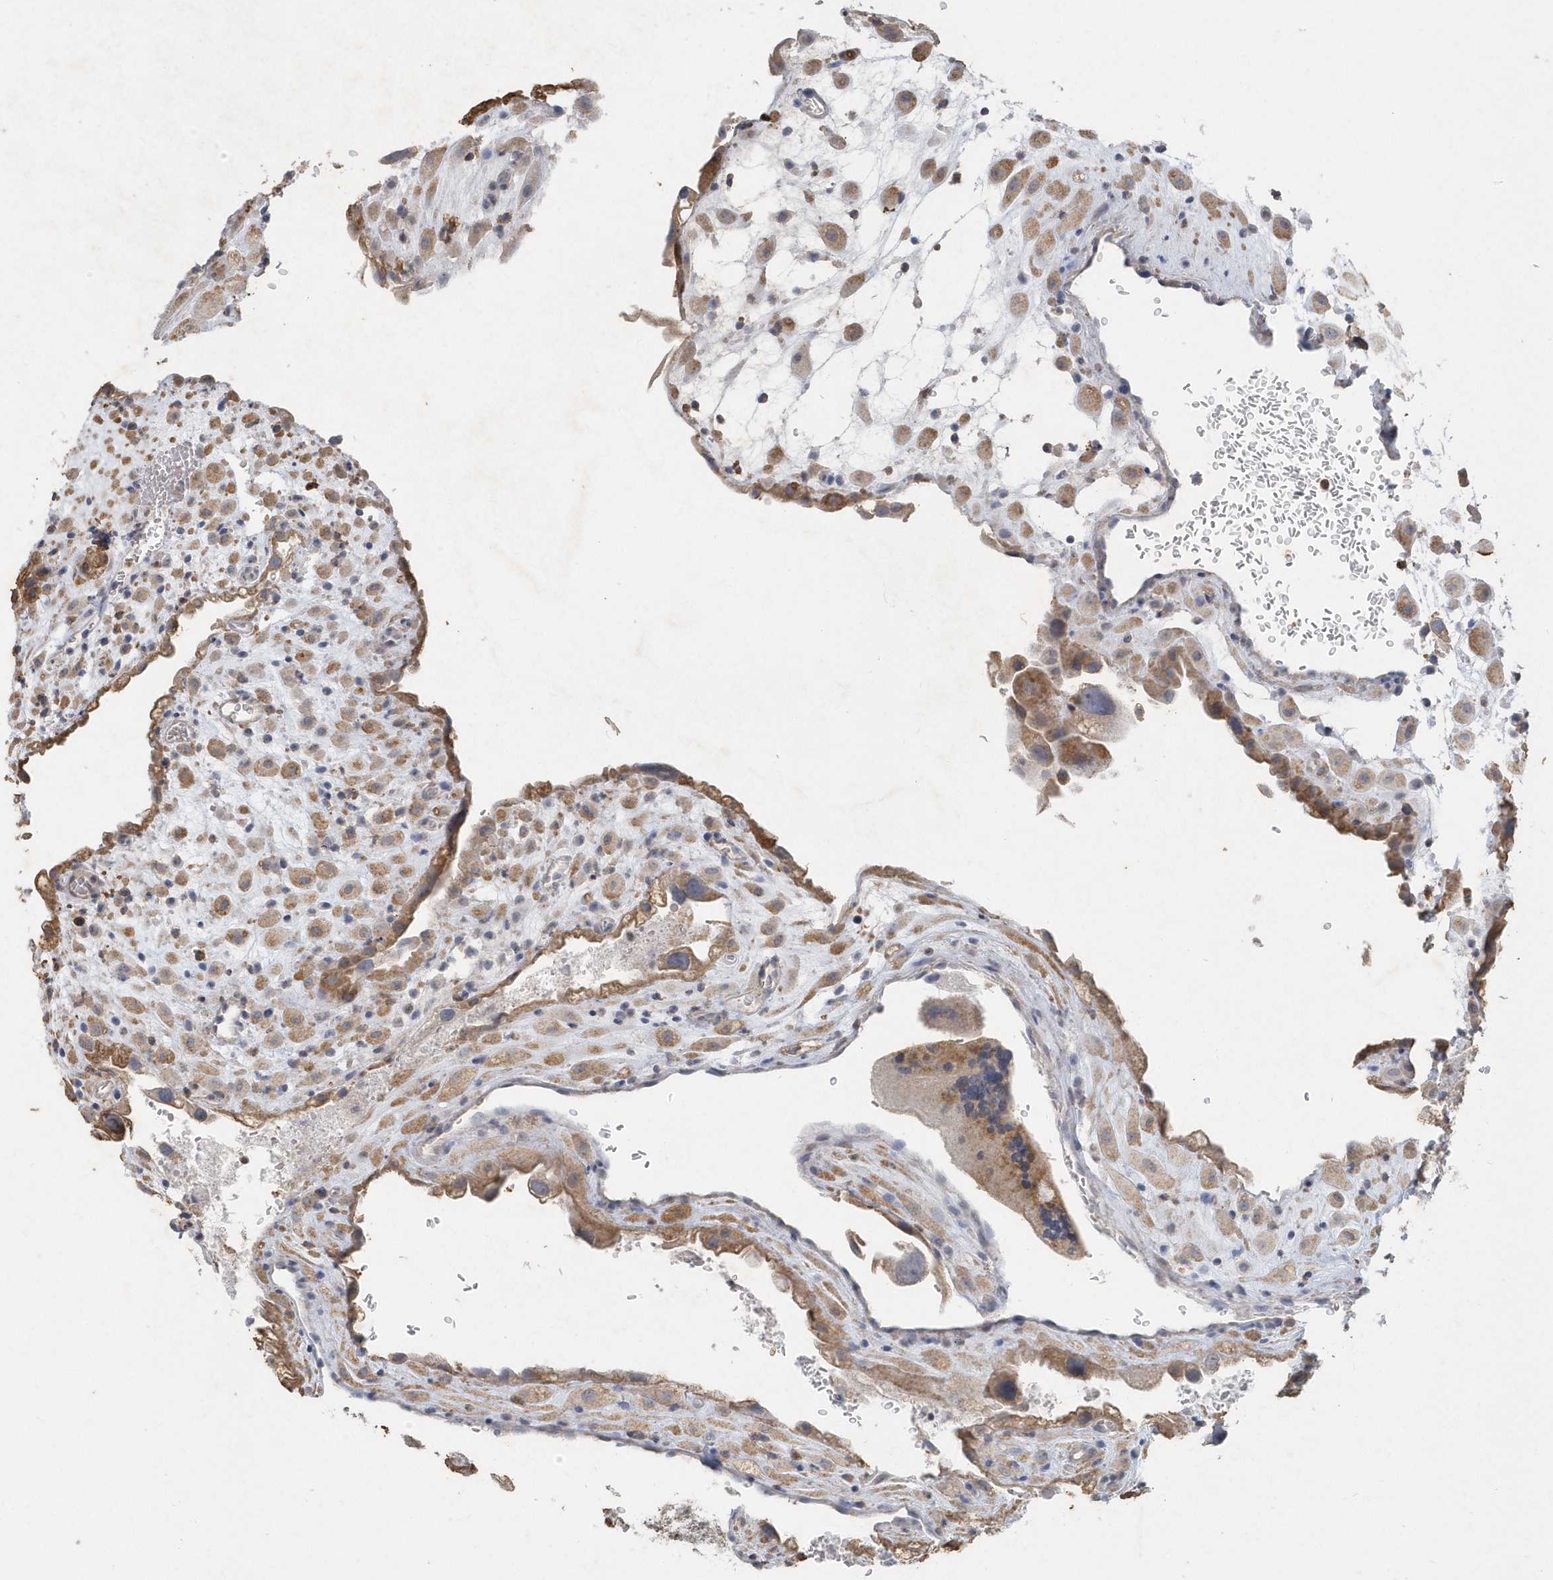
{"staining": {"intensity": "moderate", "quantity": "25%-75%", "location": "cytoplasmic/membranous"}, "tissue": "placenta", "cell_type": "Decidual cells", "image_type": "normal", "snomed": [{"axis": "morphology", "description": "Normal tissue, NOS"}, {"axis": "topography", "description": "Placenta"}], "caption": "Protein staining demonstrates moderate cytoplasmic/membranous expression in approximately 25%-75% of decidual cells in unremarkable placenta.", "gene": "PDCD1", "patient": {"sex": "female", "age": 35}}